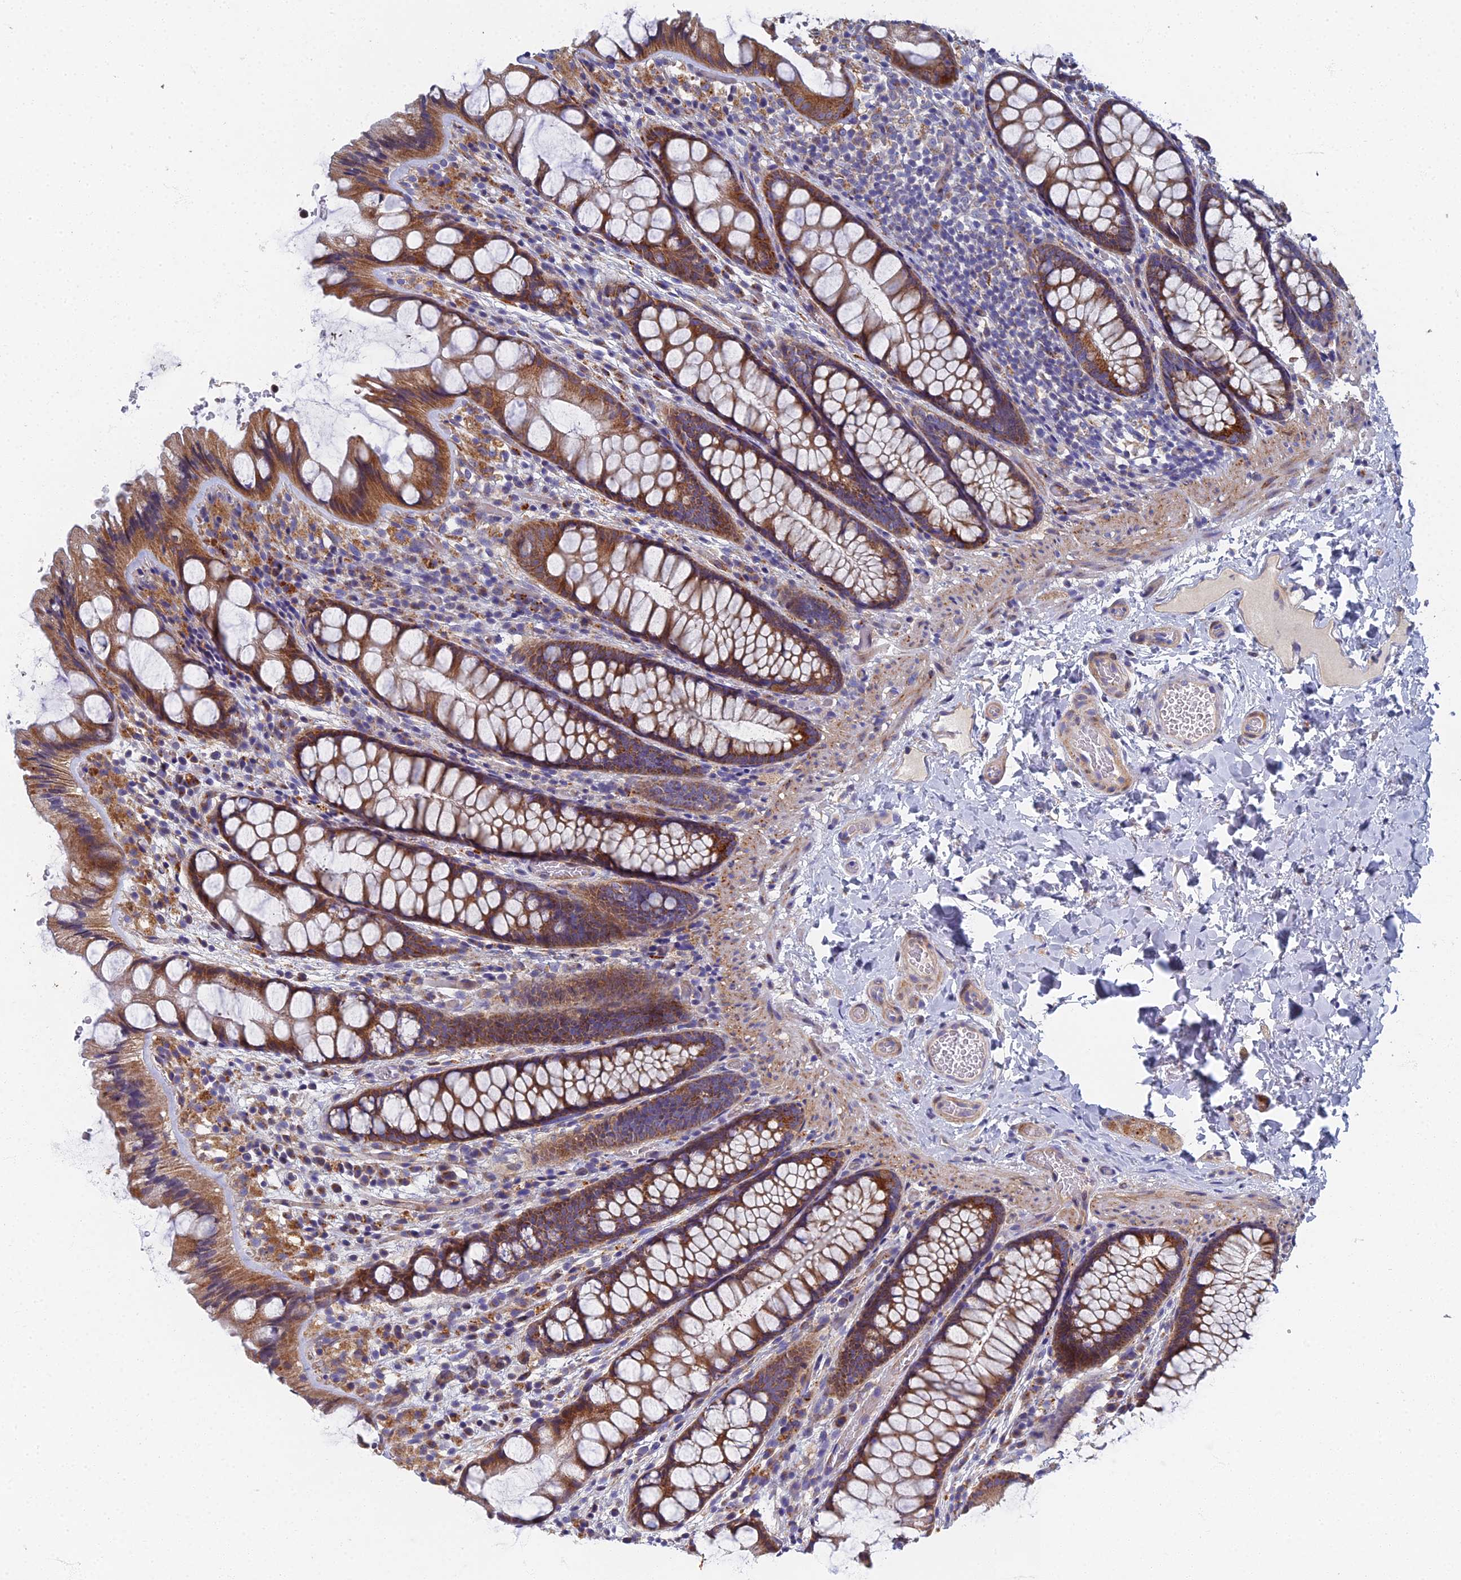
{"staining": {"intensity": "weak", "quantity": ">75%", "location": "cytoplasmic/membranous"}, "tissue": "colon", "cell_type": "Endothelial cells", "image_type": "normal", "snomed": [{"axis": "morphology", "description": "Normal tissue, NOS"}, {"axis": "topography", "description": "Colon"}], "caption": "Immunohistochemistry (IHC) histopathology image of normal colon stained for a protein (brown), which reveals low levels of weak cytoplasmic/membranous staining in approximately >75% of endothelial cells.", "gene": "RNASEK", "patient": {"sex": "male", "age": 47}}